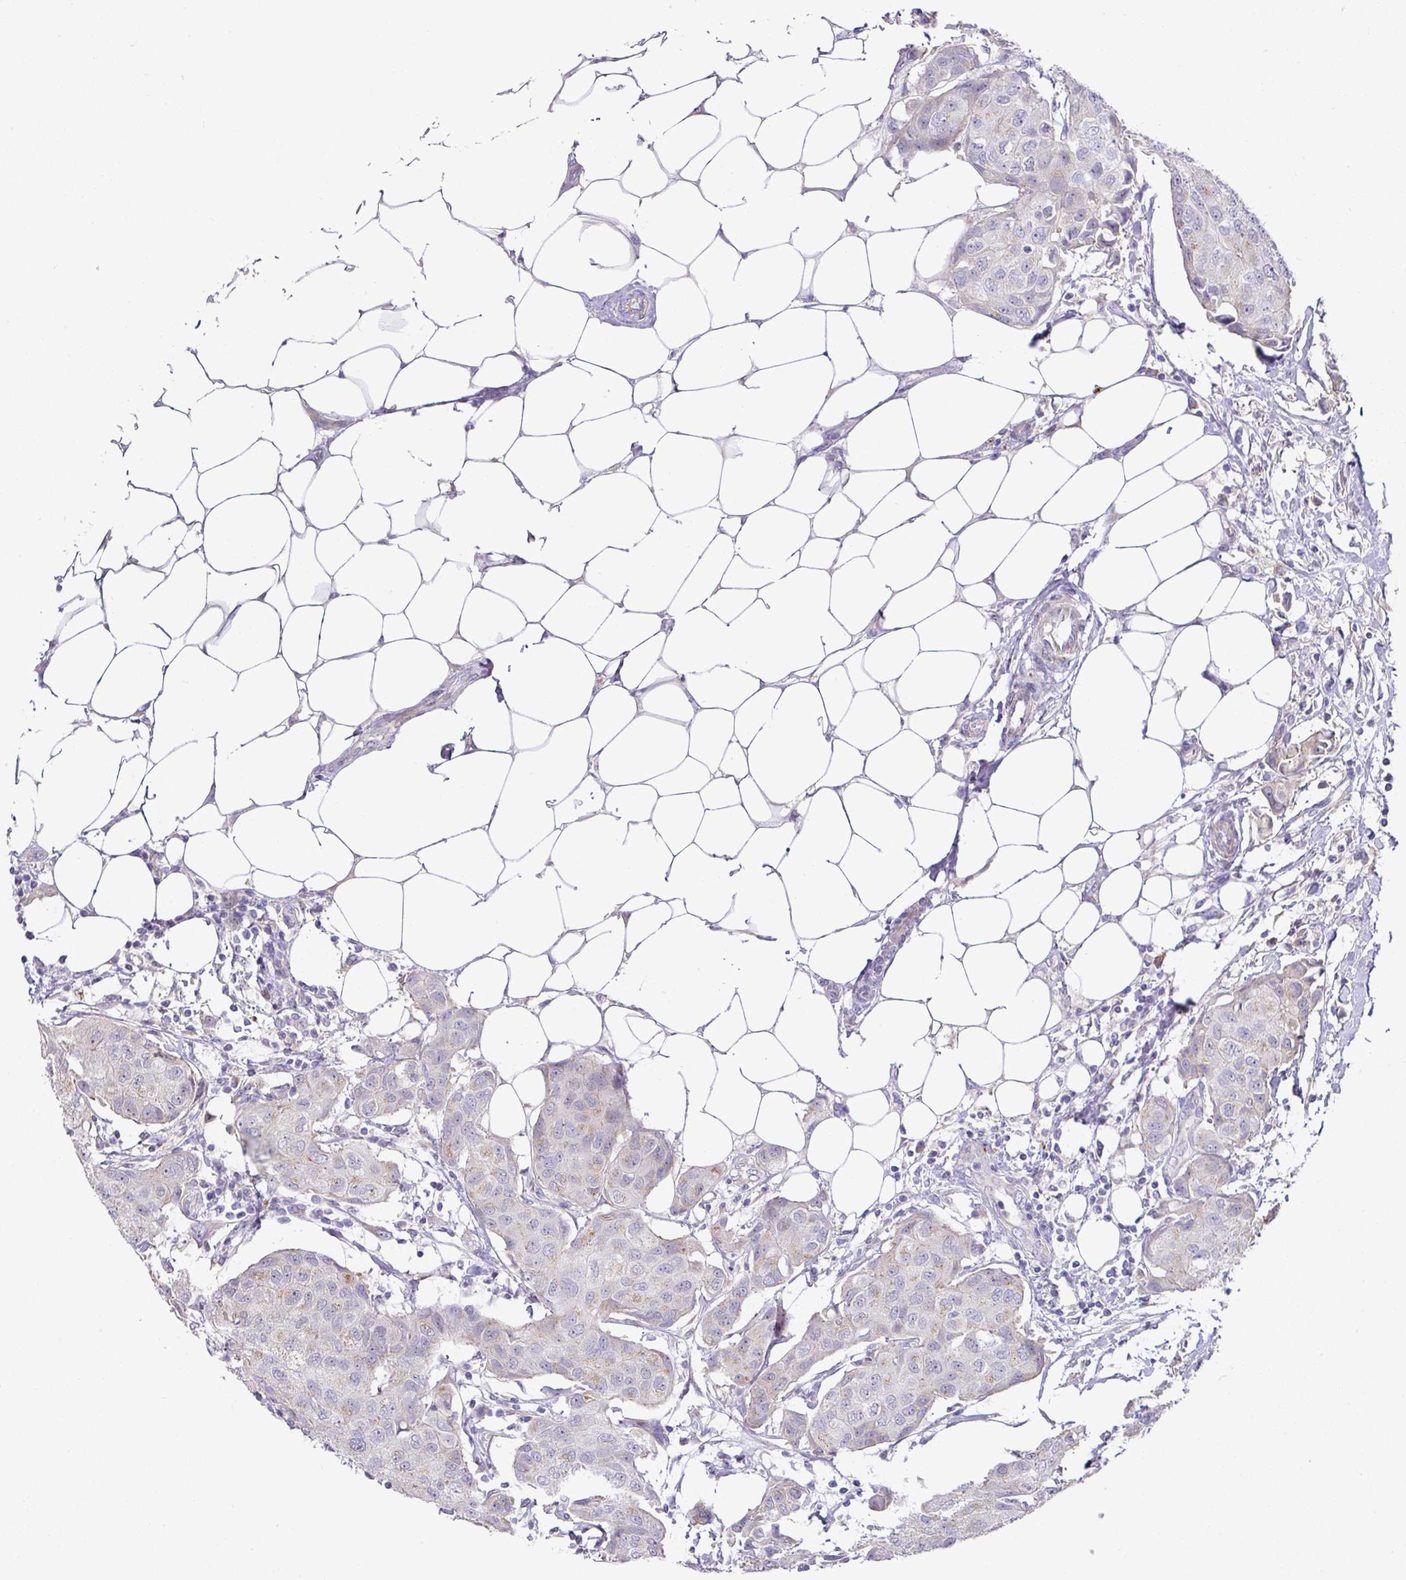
{"staining": {"intensity": "weak", "quantity": "<25%", "location": "cytoplasmic/membranous"}, "tissue": "breast cancer", "cell_type": "Tumor cells", "image_type": "cancer", "snomed": [{"axis": "morphology", "description": "Duct carcinoma"}, {"axis": "topography", "description": "Breast"}, {"axis": "topography", "description": "Lymph node"}], "caption": "Immunohistochemical staining of human intraductal carcinoma (breast) displays no significant positivity in tumor cells.", "gene": "TARM1", "patient": {"sex": "female", "age": 80}}